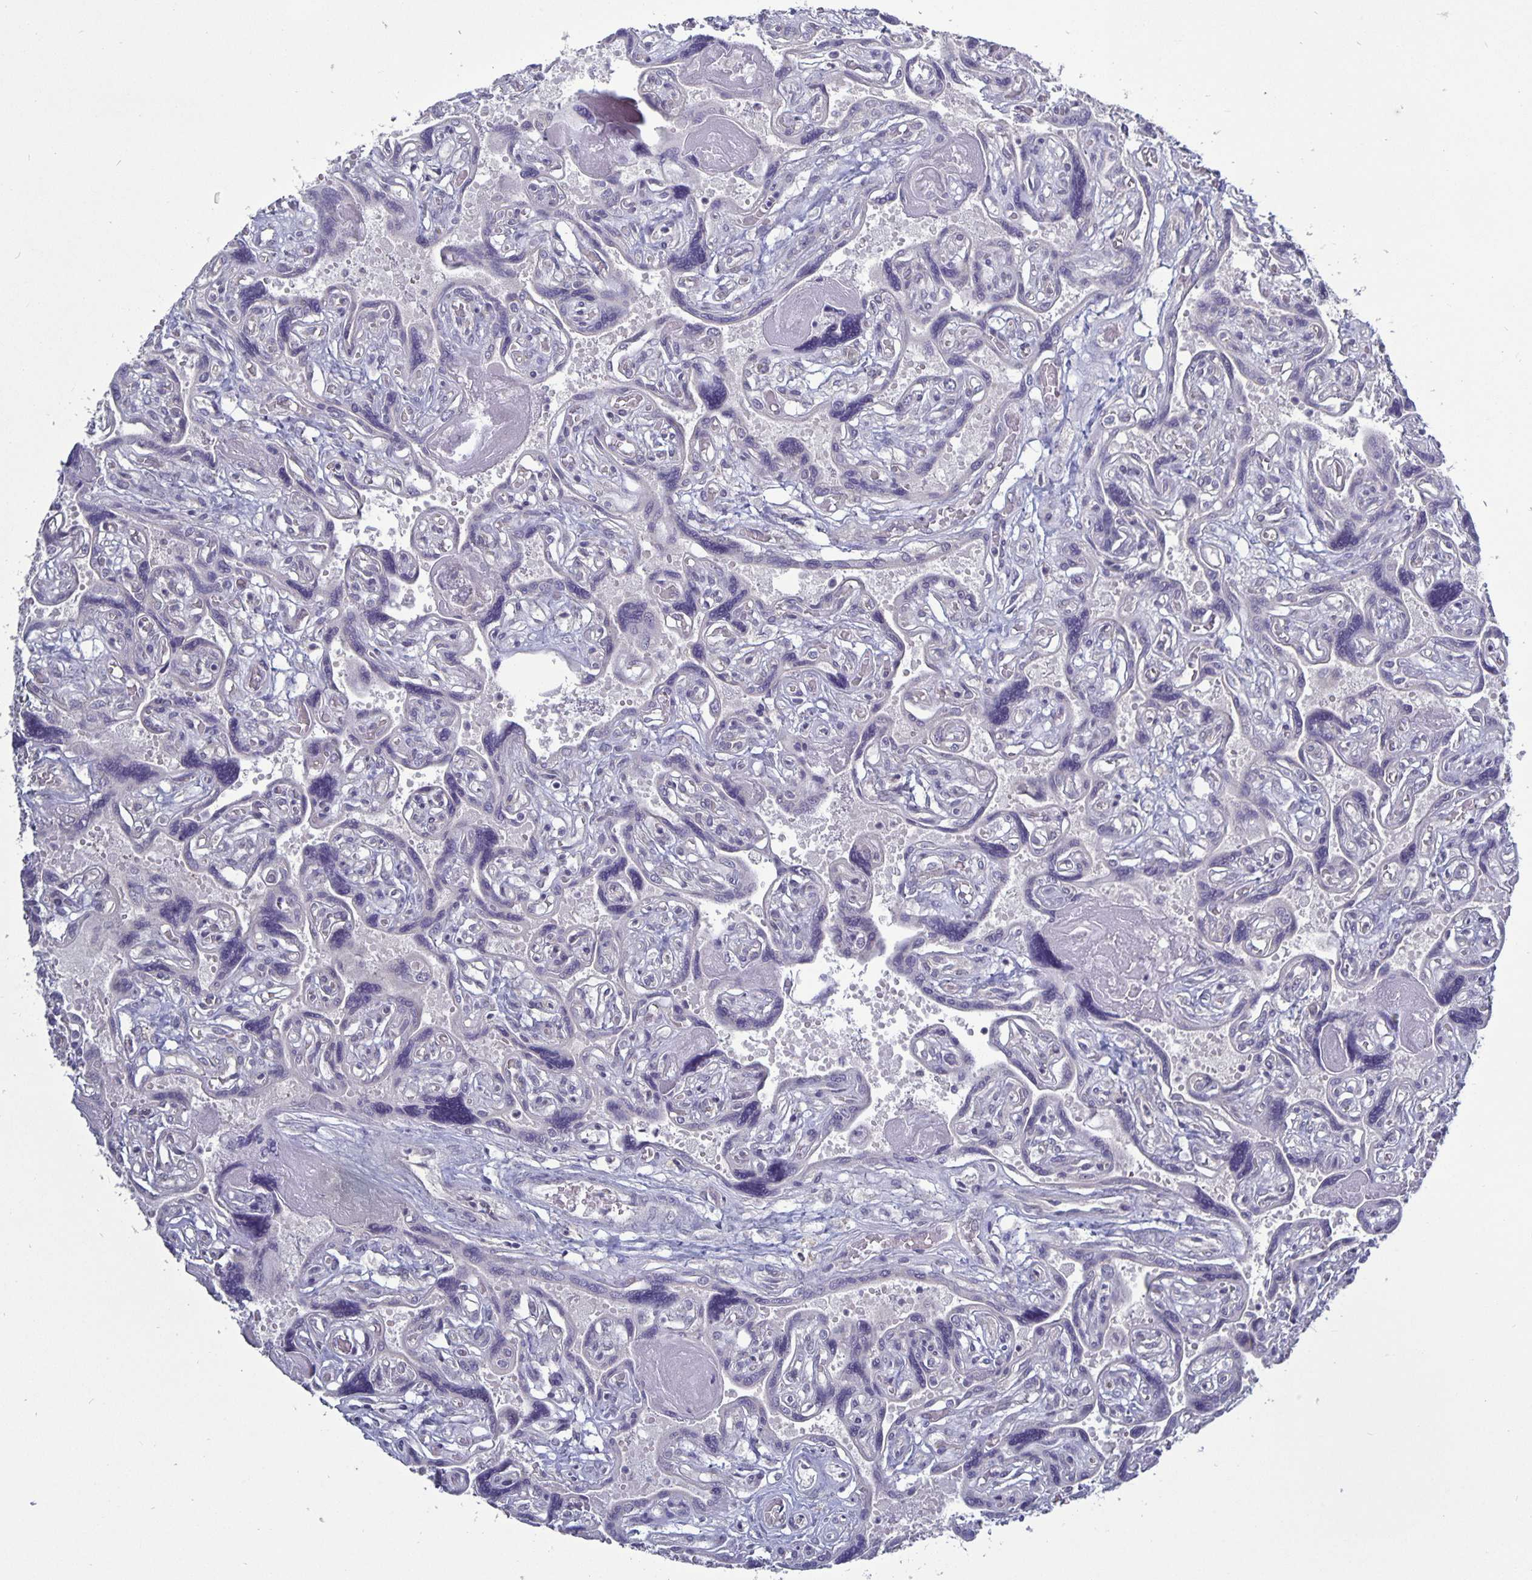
{"staining": {"intensity": "negative", "quantity": "none", "location": "none"}, "tissue": "placenta", "cell_type": "Decidual cells", "image_type": "normal", "snomed": [{"axis": "morphology", "description": "Normal tissue, NOS"}, {"axis": "topography", "description": "Placenta"}], "caption": "DAB (3,3'-diaminobenzidine) immunohistochemical staining of normal placenta shows no significant staining in decidual cells. (DAB immunohistochemistry visualized using brightfield microscopy, high magnification).", "gene": "PLCB3", "patient": {"sex": "female", "age": 32}}